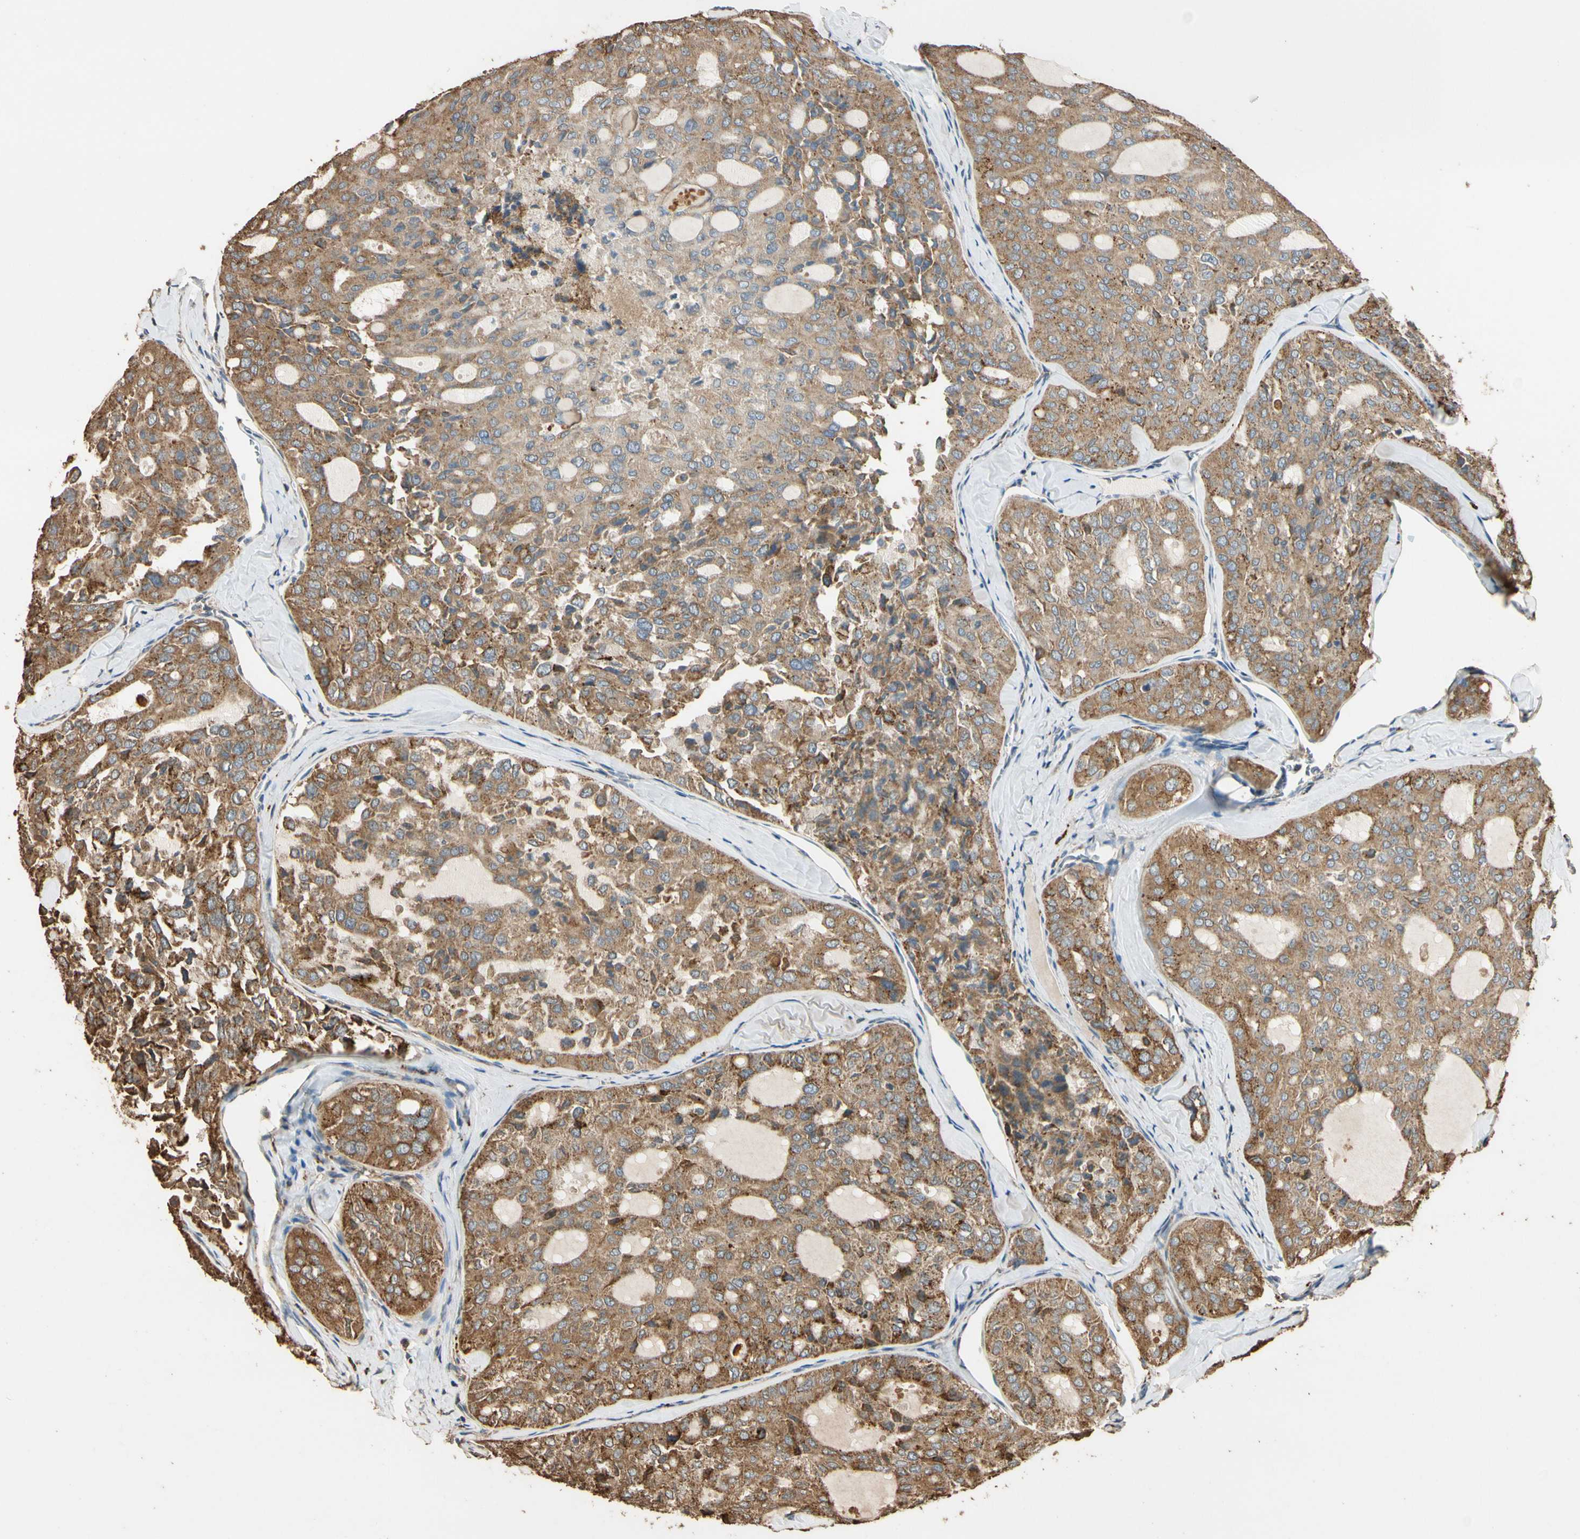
{"staining": {"intensity": "moderate", "quantity": ">75%", "location": "cytoplasmic/membranous"}, "tissue": "thyroid cancer", "cell_type": "Tumor cells", "image_type": "cancer", "snomed": [{"axis": "morphology", "description": "Follicular adenoma carcinoma, NOS"}, {"axis": "topography", "description": "Thyroid gland"}], "caption": "Tumor cells reveal medium levels of moderate cytoplasmic/membranous expression in approximately >75% of cells in human thyroid cancer. (DAB (3,3'-diaminobenzidine) IHC with brightfield microscopy, high magnification).", "gene": "STX18", "patient": {"sex": "male", "age": 75}}